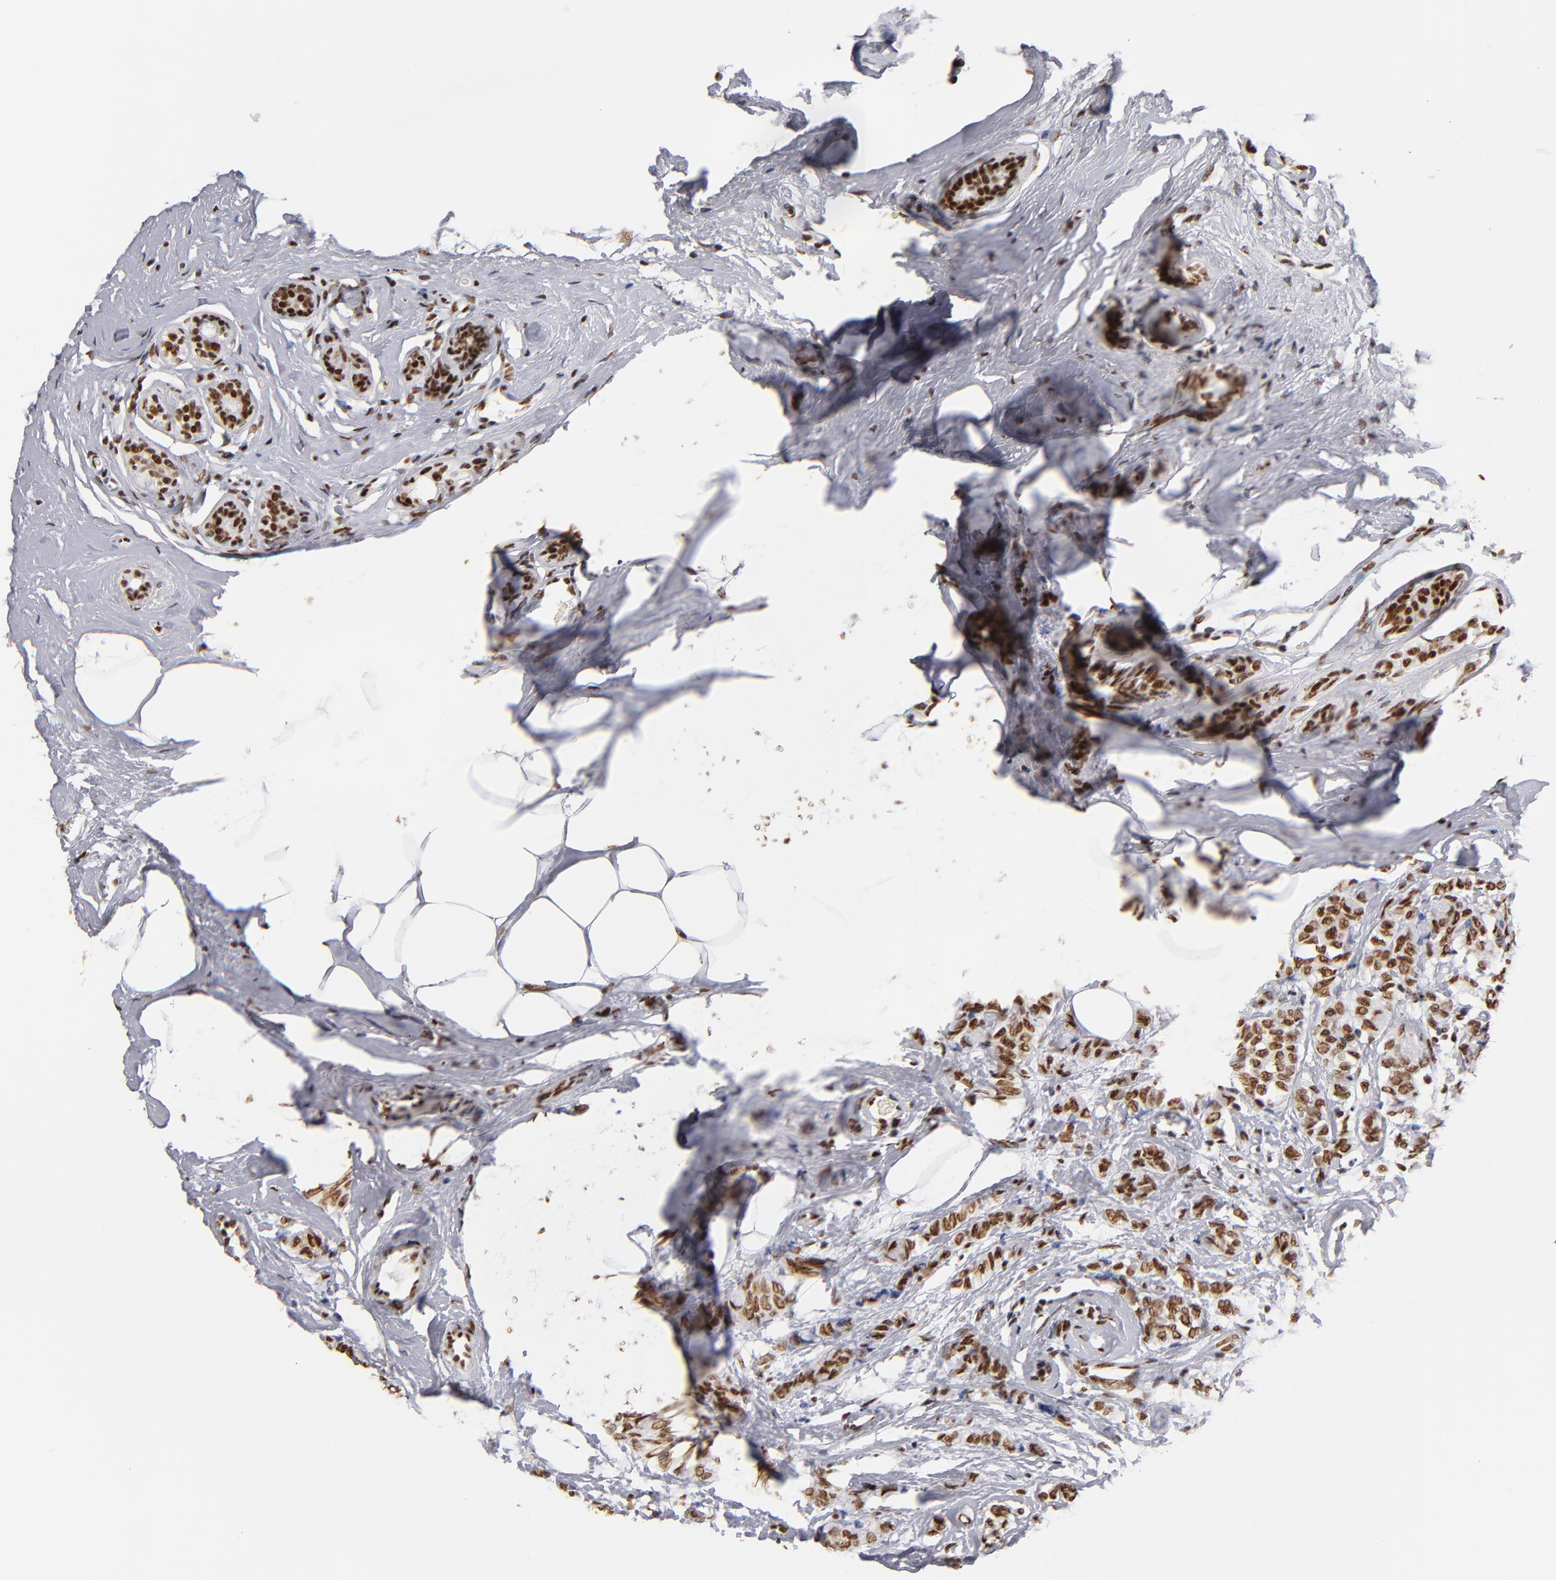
{"staining": {"intensity": "strong", "quantity": ">75%", "location": "nuclear"}, "tissue": "breast cancer", "cell_type": "Tumor cells", "image_type": "cancer", "snomed": [{"axis": "morphology", "description": "Lobular carcinoma"}, {"axis": "topography", "description": "Breast"}], "caption": "High-power microscopy captured an IHC image of breast lobular carcinoma, revealing strong nuclear expression in approximately >75% of tumor cells.", "gene": "MN1", "patient": {"sex": "female", "age": 60}}